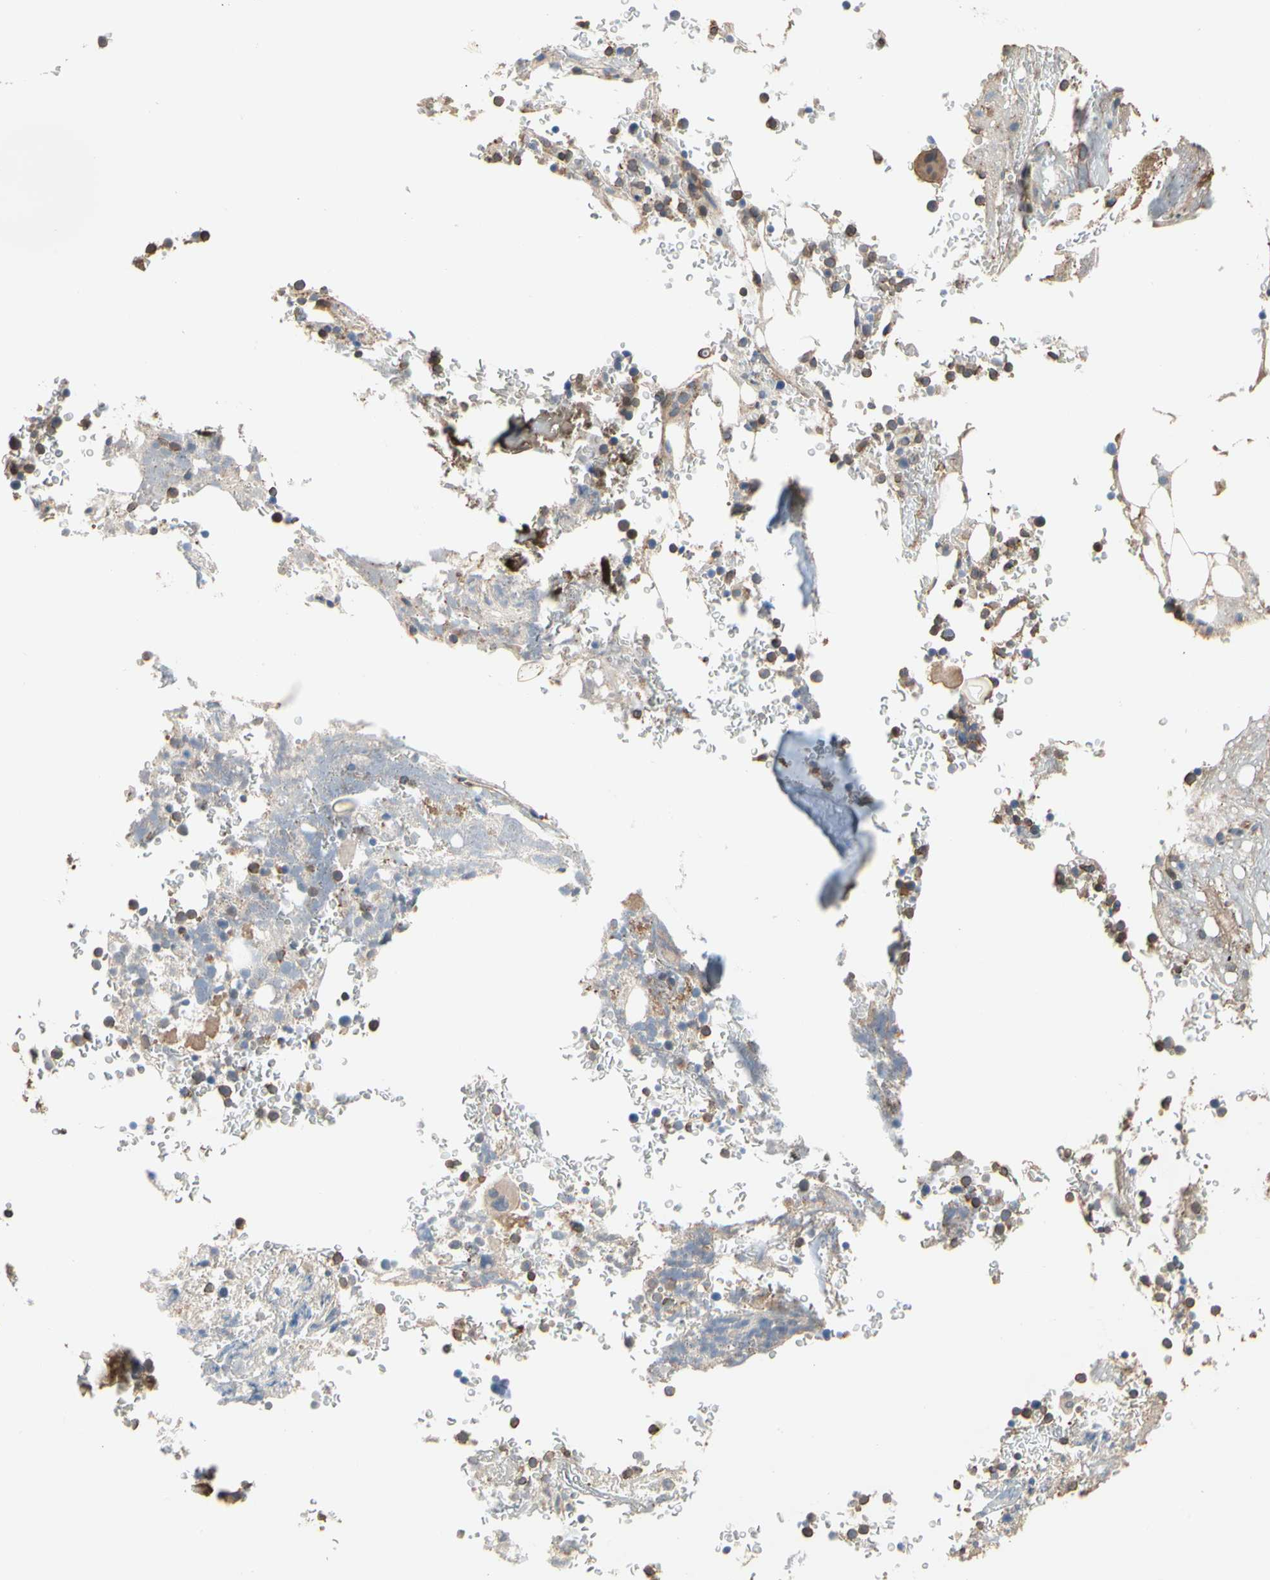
{"staining": {"intensity": "moderate", "quantity": "25%-75%", "location": "cytoplasmic/membranous"}, "tissue": "bone marrow", "cell_type": "Hematopoietic cells", "image_type": "normal", "snomed": [{"axis": "morphology", "description": "Normal tissue, NOS"}, {"axis": "topography", "description": "Bone marrow"}], "caption": "Normal bone marrow exhibits moderate cytoplasmic/membranous positivity in about 25%-75% of hematopoietic cells.", "gene": "PDZK1", "patient": {"sex": "female", "age": 73}}